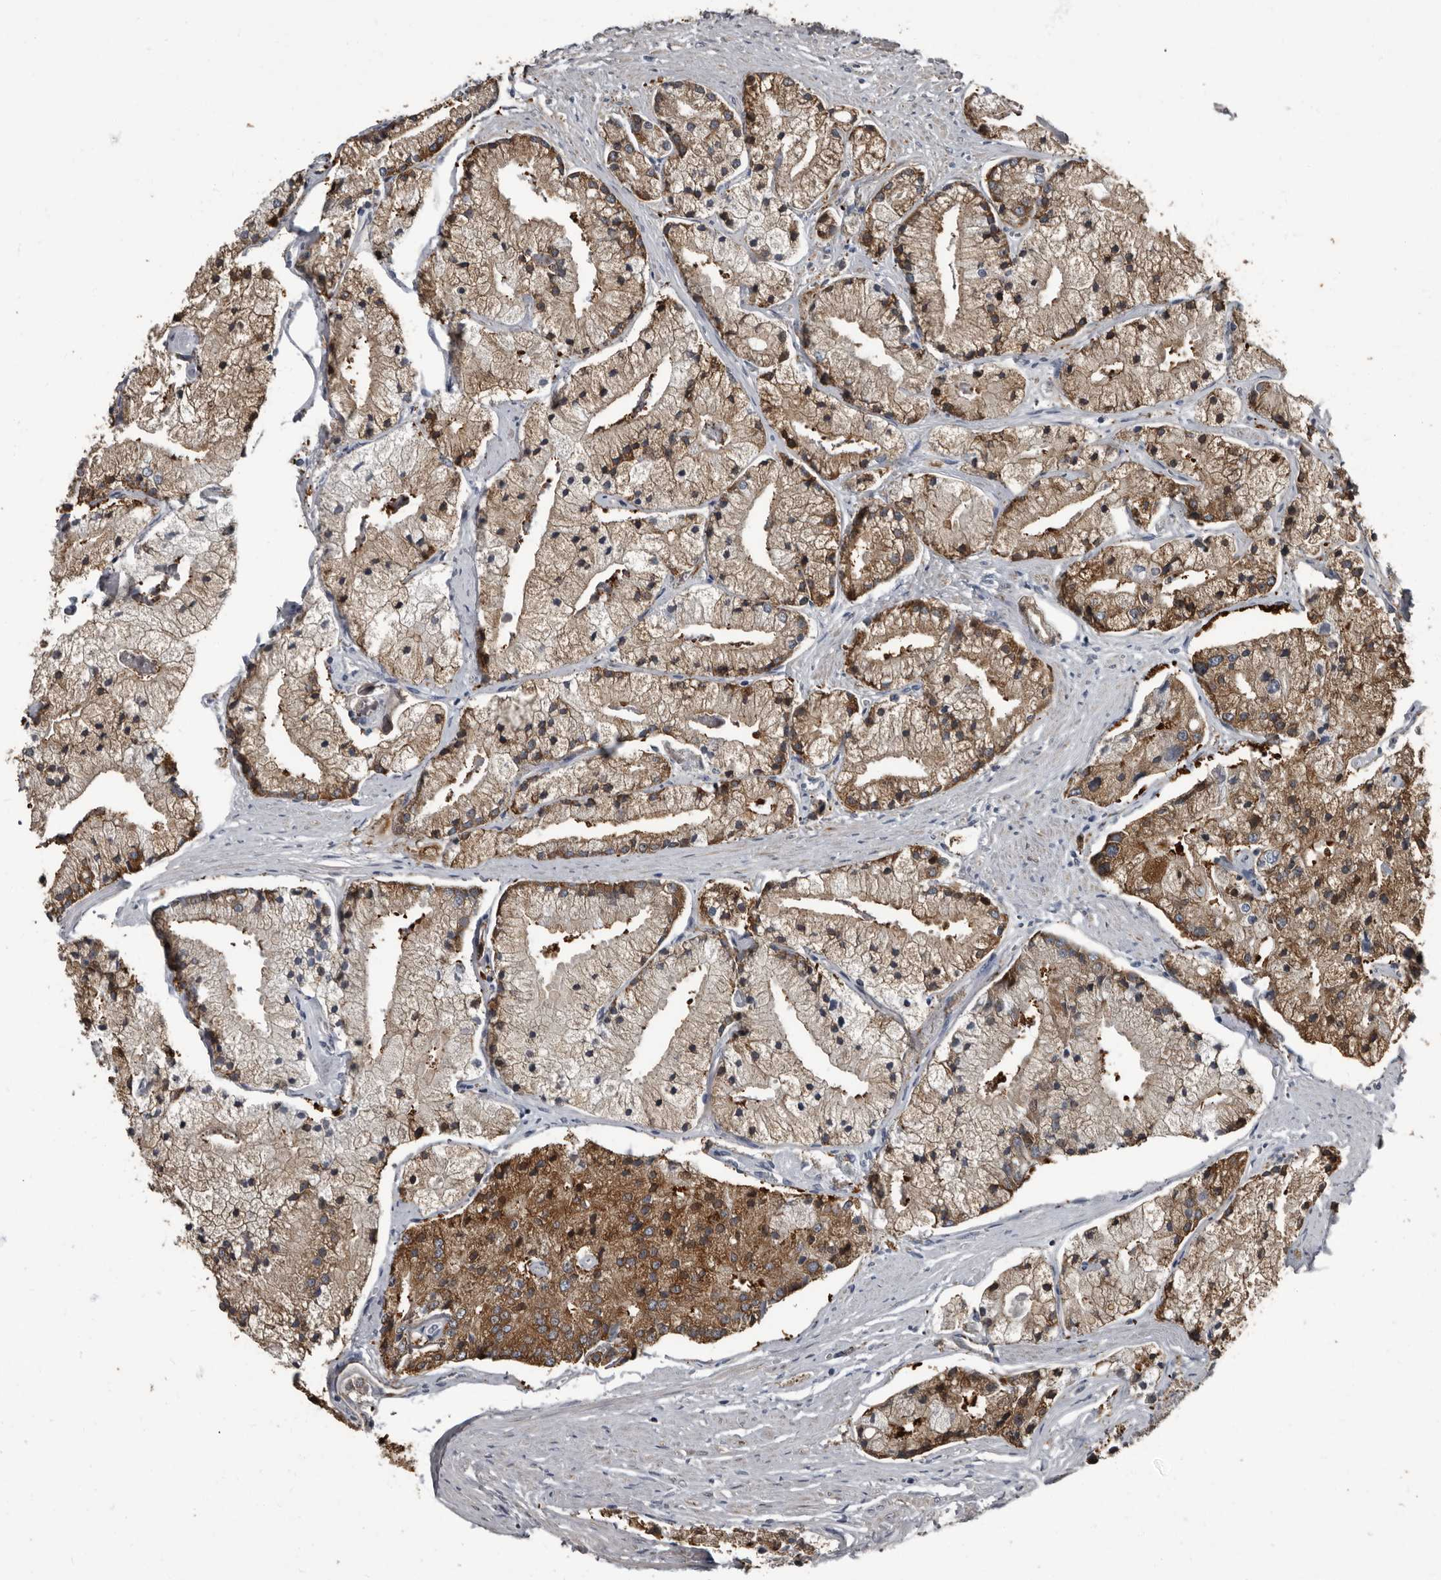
{"staining": {"intensity": "strong", "quantity": ">75%", "location": "cytoplasmic/membranous"}, "tissue": "prostate cancer", "cell_type": "Tumor cells", "image_type": "cancer", "snomed": [{"axis": "morphology", "description": "Adenocarcinoma, High grade"}, {"axis": "topography", "description": "Prostate"}], "caption": "High-grade adenocarcinoma (prostate) was stained to show a protein in brown. There is high levels of strong cytoplasmic/membranous staining in about >75% of tumor cells. The staining was performed using DAB to visualize the protein expression in brown, while the nuclei were stained in blue with hematoxylin (Magnification: 20x).", "gene": "TPD52L1", "patient": {"sex": "male", "age": 50}}